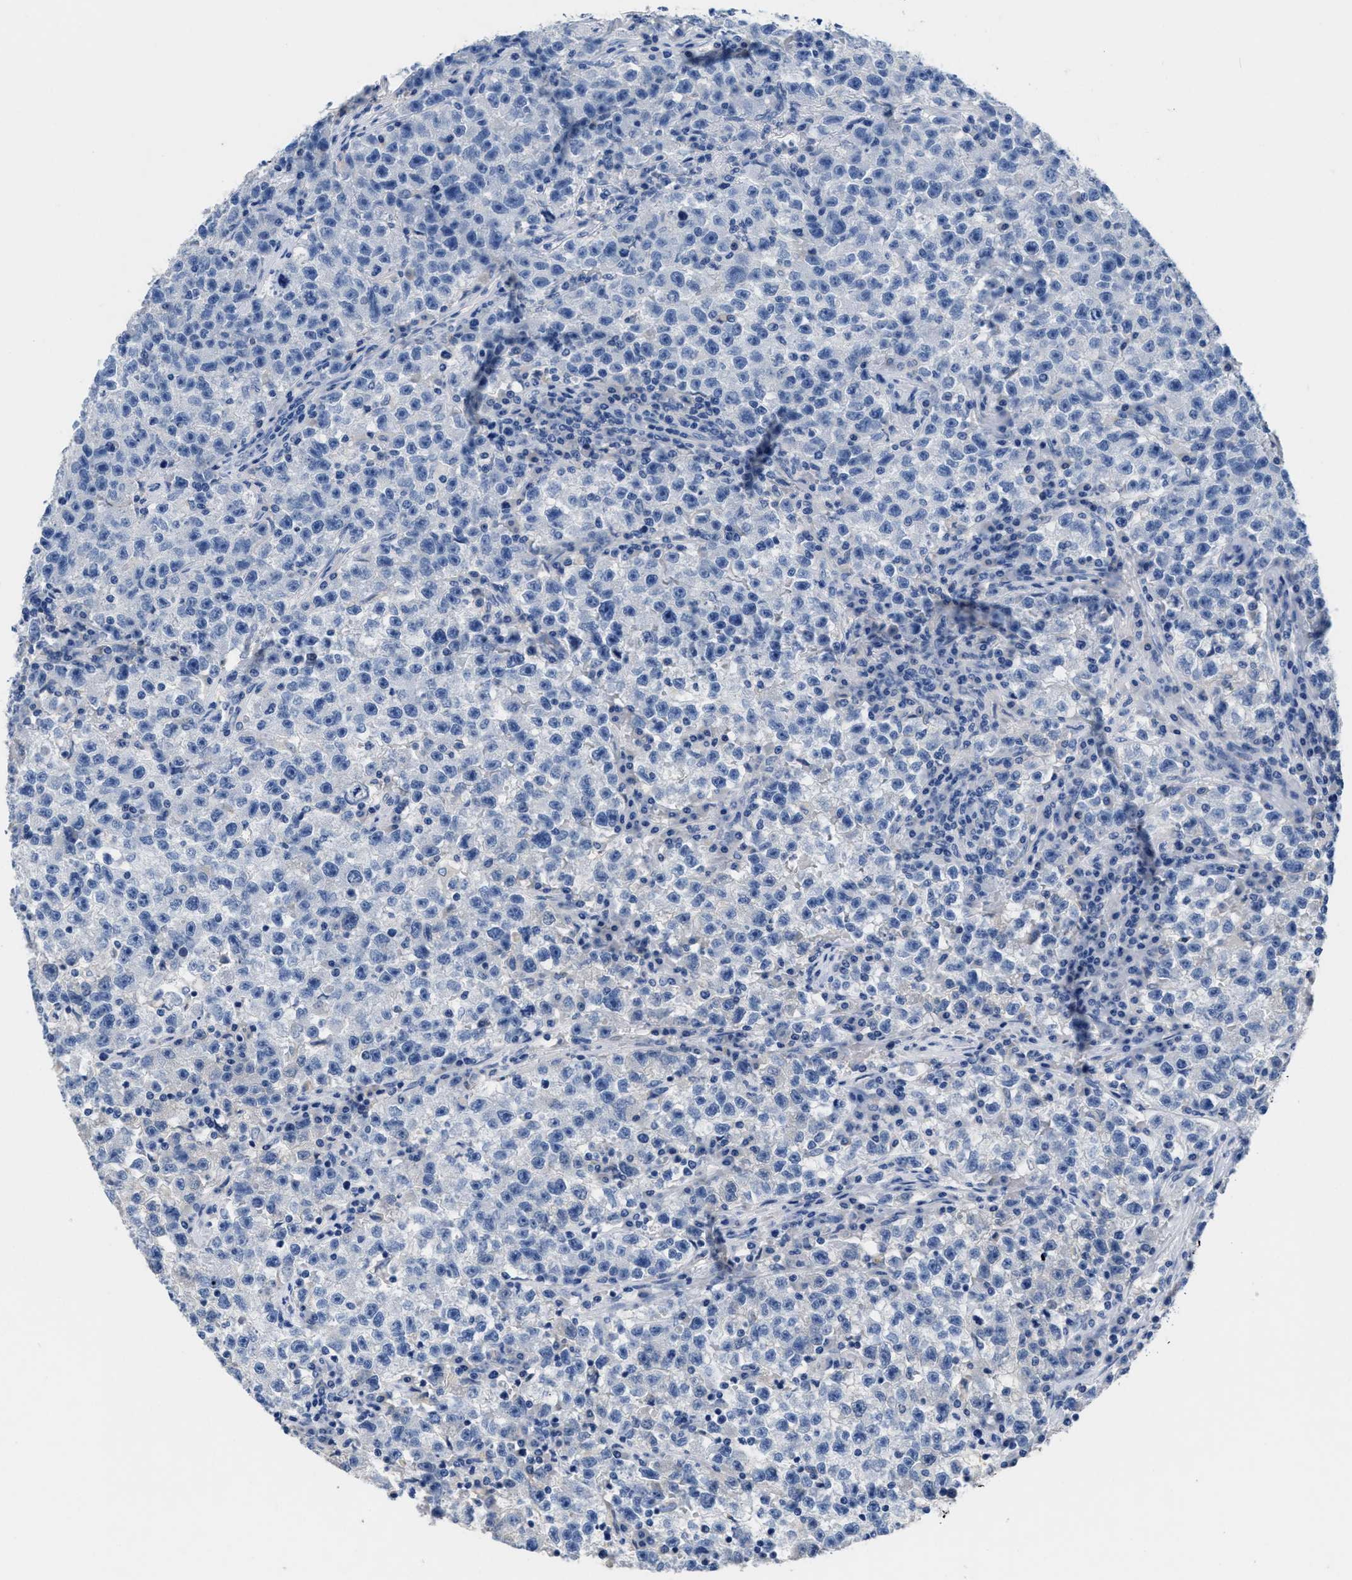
{"staining": {"intensity": "negative", "quantity": "none", "location": "none"}, "tissue": "testis cancer", "cell_type": "Tumor cells", "image_type": "cancer", "snomed": [{"axis": "morphology", "description": "Seminoma, NOS"}, {"axis": "topography", "description": "Testis"}], "caption": "High power microscopy micrograph of an immunohistochemistry (IHC) histopathology image of testis seminoma, revealing no significant staining in tumor cells.", "gene": "SLFN13", "patient": {"sex": "male", "age": 22}}